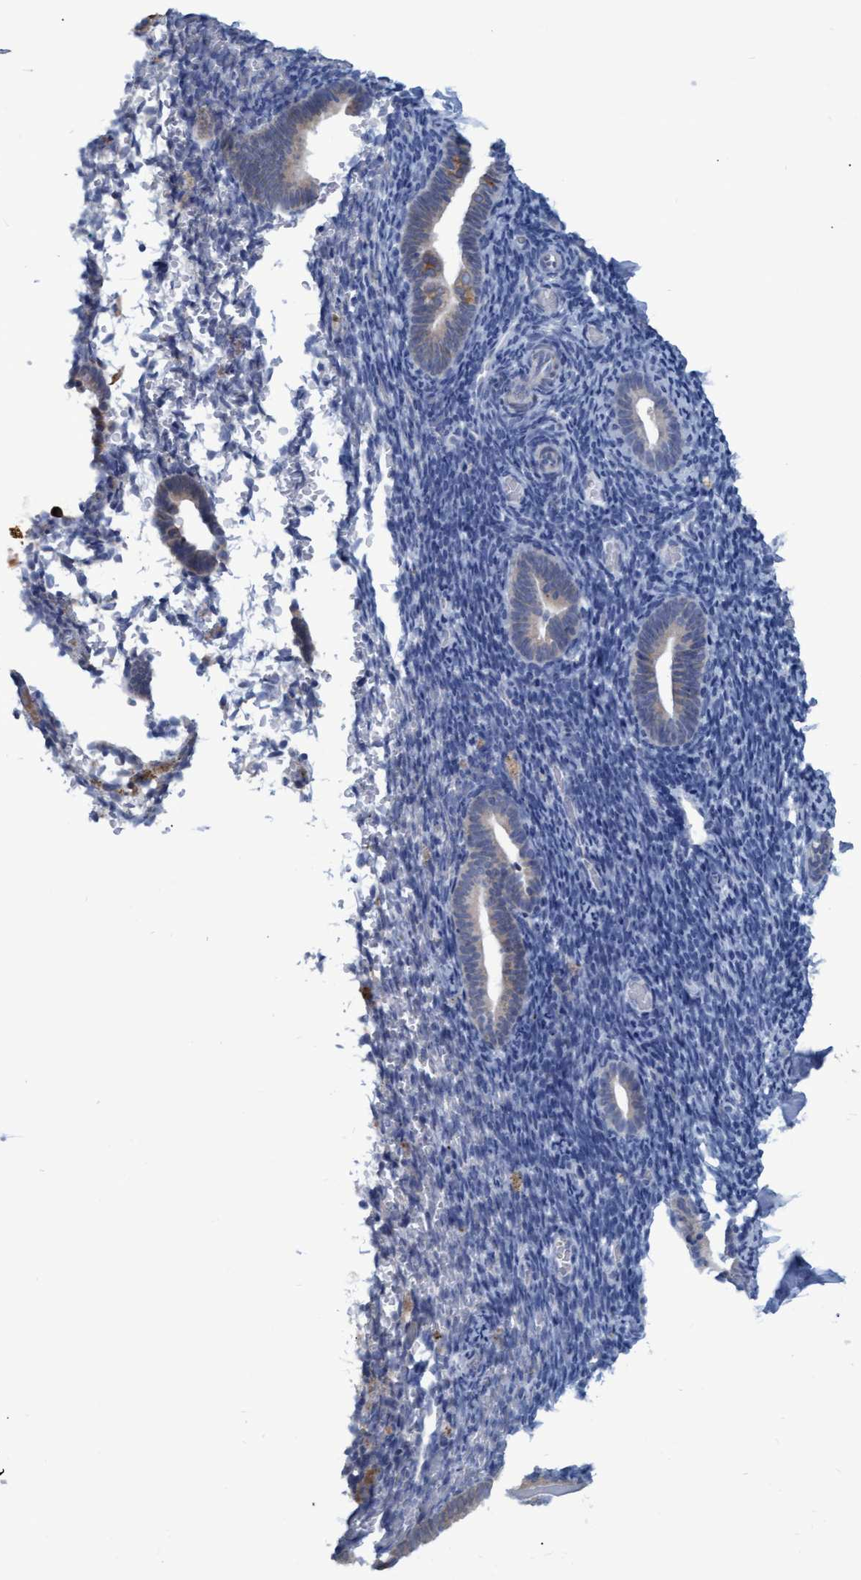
{"staining": {"intensity": "negative", "quantity": "none", "location": "none"}, "tissue": "endometrium", "cell_type": "Cells in endometrial stroma", "image_type": "normal", "snomed": [{"axis": "morphology", "description": "Normal tissue, NOS"}, {"axis": "topography", "description": "Endometrium"}], "caption": "Cells in endometrial stroma show no significant protein staining in benign endometrium. The staining was performed using DAB to visualize the protein expression in brown, while the nuclei were stained in blue with hematoxylin (Magnification: 20x).", "gene": "SSTR3", "patient": {"sex": "female", "age": 51}}